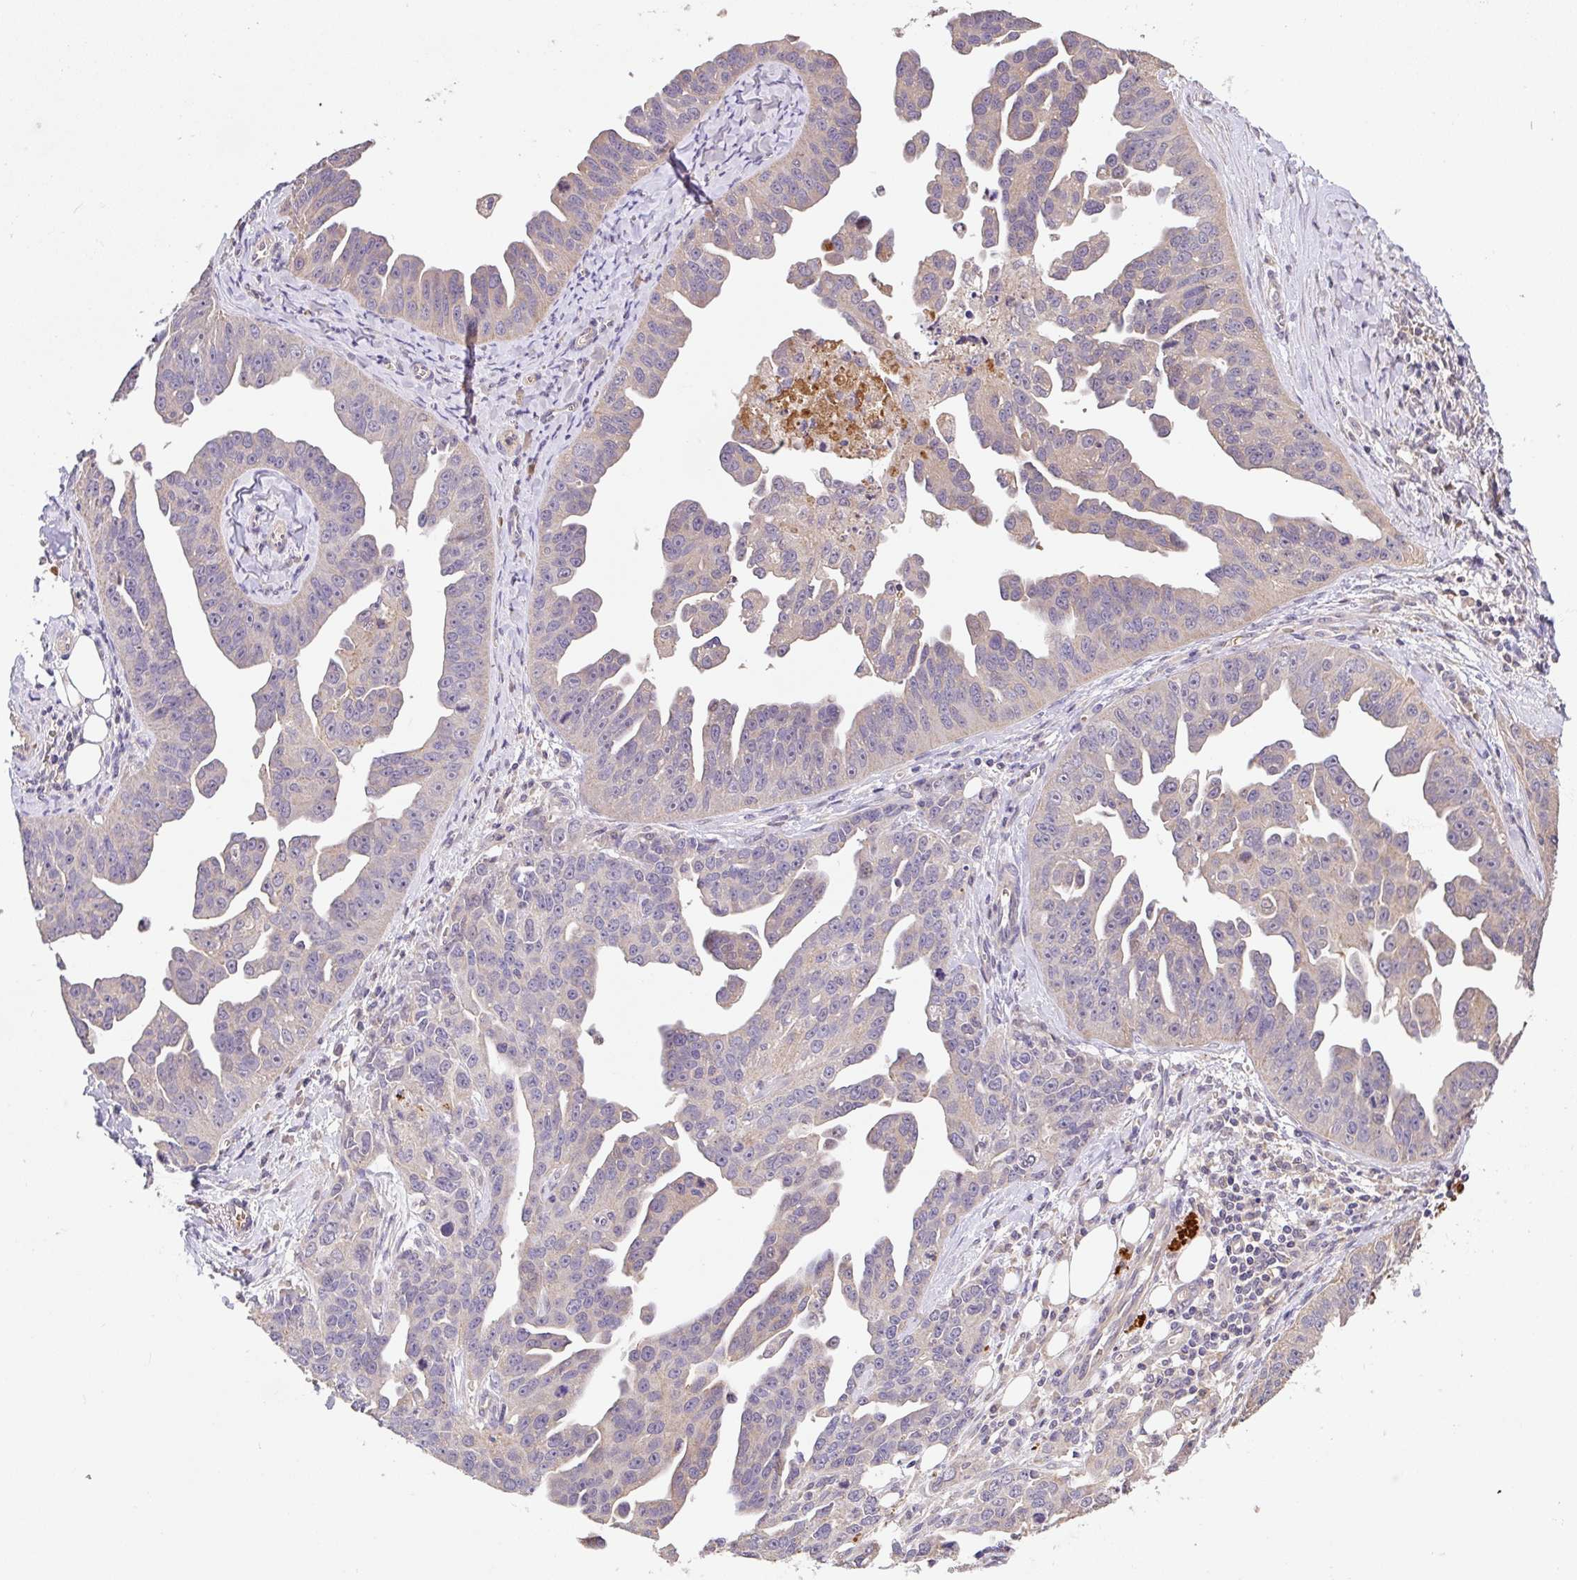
{"staining": {"intensity": "negative", "quantity": "none", "location": "none"}, "tissue": "ovarian cancer", "cell_type": "Tumor cells", "image_type": "cancer", "snomed": [{"axis": "morphology", "description": "Cystadenocarcinoma, serous, NOS"}, {"axis": "topography", "description": "Ovary"}], "caption": "An image of ovarian cancer stained for a protein reveals no brown staining in tumor cells.", "gene": "C1QTNF9B", "patient": {"sex": "female", "age": 75}}